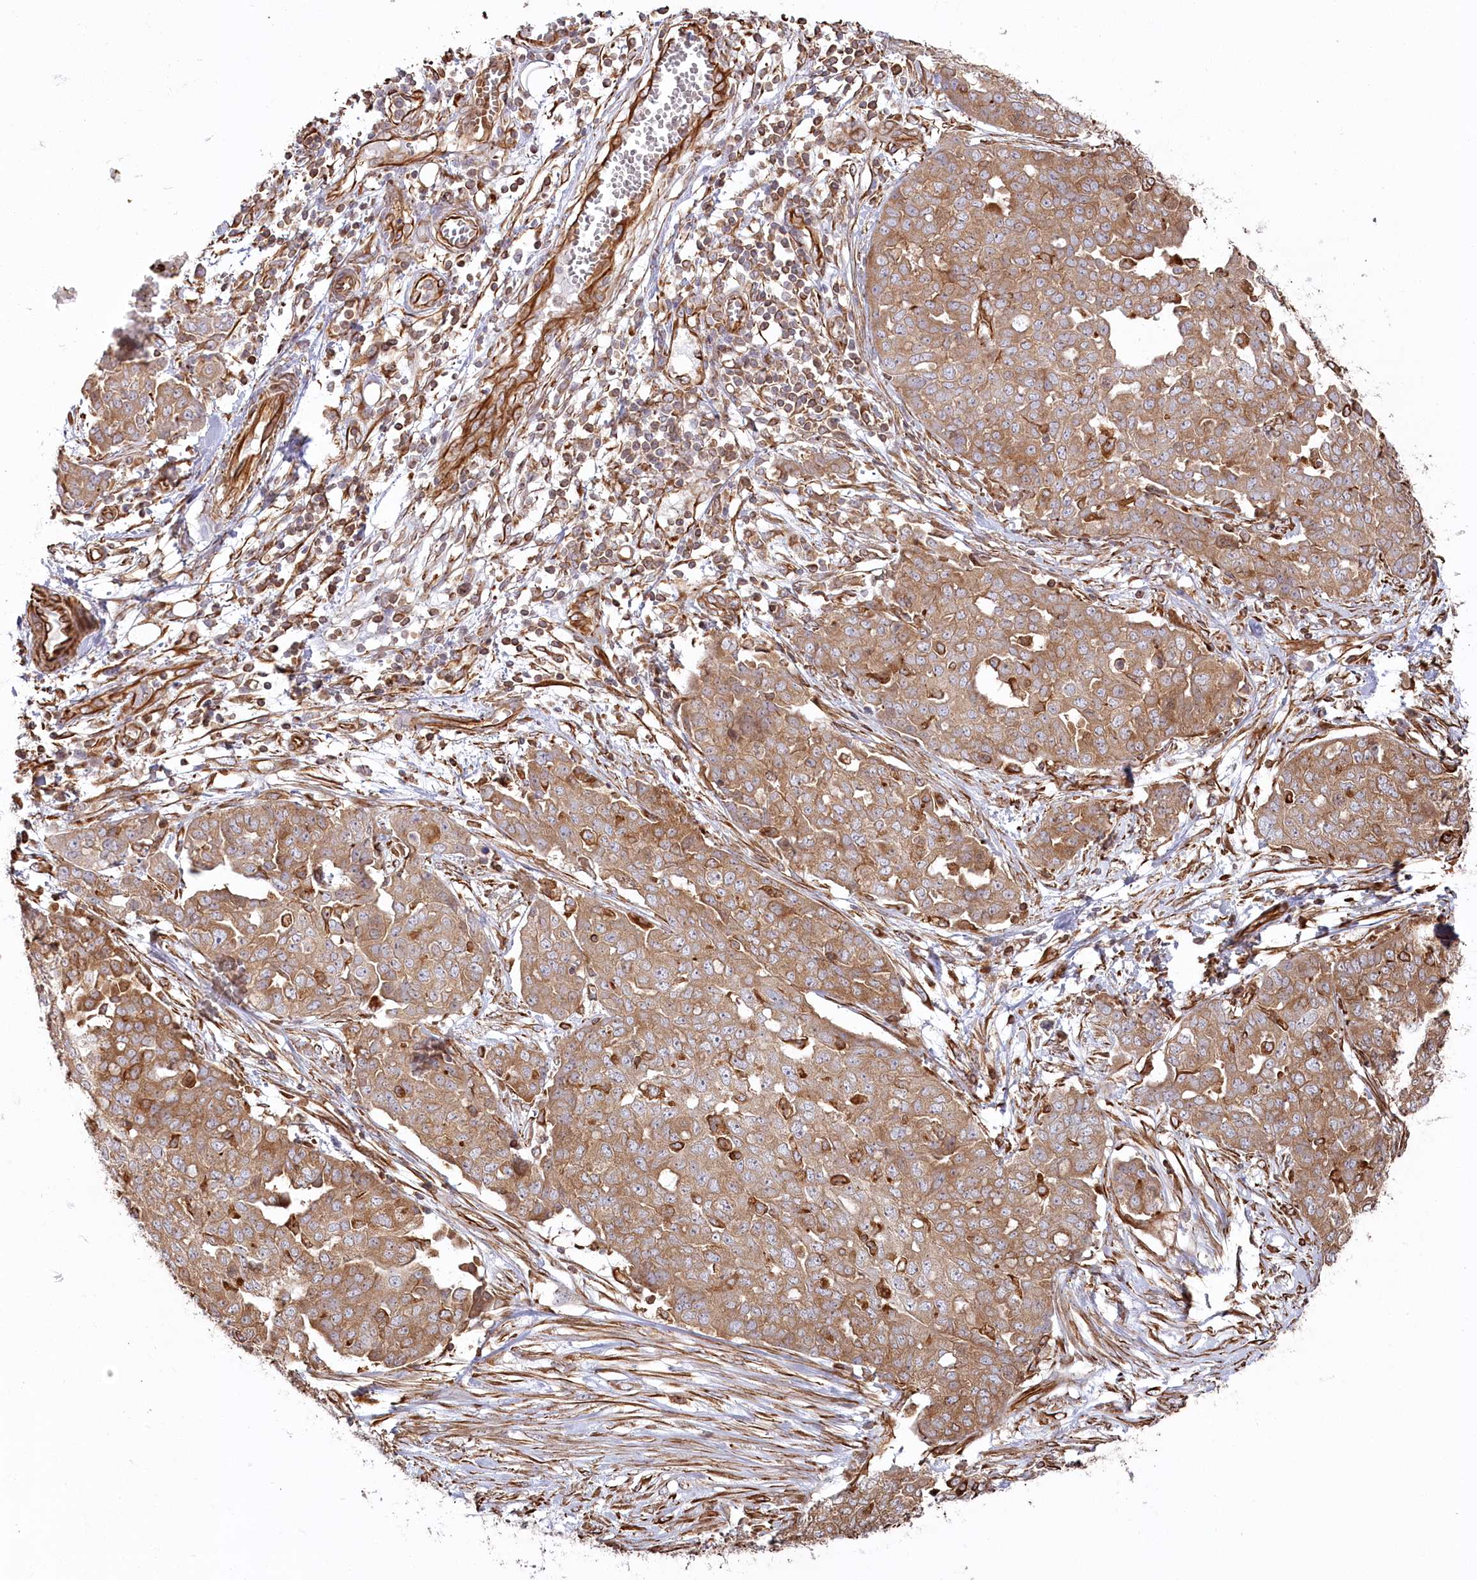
{"staining": {"intensity": "moderate", "quantity": ">75%", "location": "cytoplasmic/membranous"}, "tissue": "ovarian cancer", "cell_type": "Tumor cells", "image_type": "cancer", "snomed": [{"axis": "morphology", "description": "Cystadenocarcinoma, serous, NOS"}, {"axis": "topography", "description": "Soft tissue"}, {"axis": "topography", "description": "Ovary"}], "caption": "A brown stain shows moderate cytoplasmic/membranous expression of a protein in ovarian serous cystadenocarcinoma tumor cells. The staining is performed using DAB brown chromogen to label protein expression. The nuclei are counter-stained blue using hematoxylin.", "gene": "TTC1", "patient": {"sex": "female", "age": 57}}